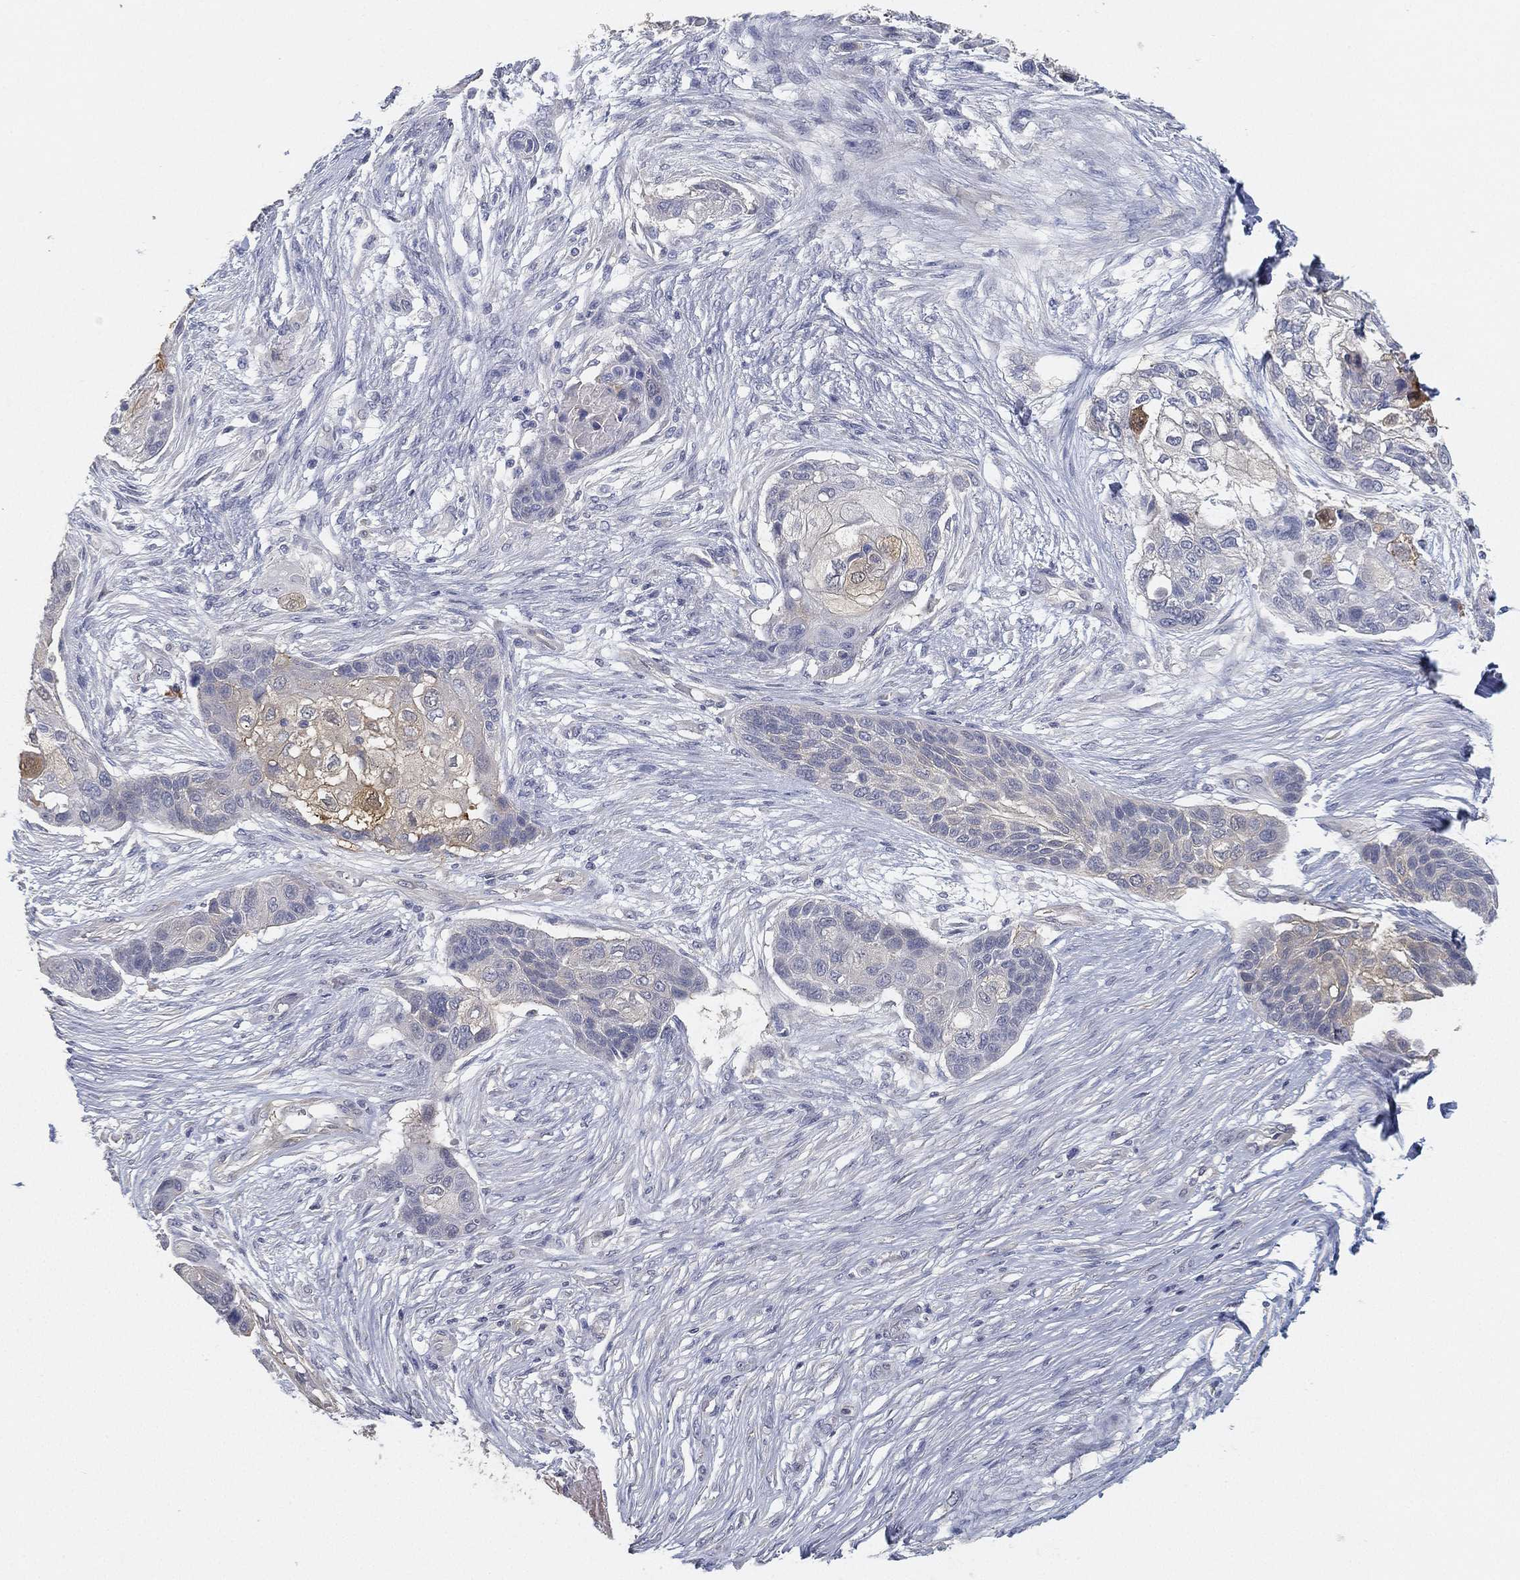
{"staining": {"intensity": "negative", "quantity": "none", "location": "none"}, "tissue": "lung cancer", "cell_type": "Tumor cells", "image_type": "cancer", "snomed": [{"axis": "morphology", "description": "Squamous cell carcinoma, NOS"}, {"axis": "topography", "description": "Lung"}], "caption": "A high-resolution histopathology image shows immunohistochemistry (IHC) staining of squamous cell carcinoma (lung), which exhibits no significant staining in tumor cells.", "gene": "GPR61", "patient": {"sex": "male", "age": 69}}